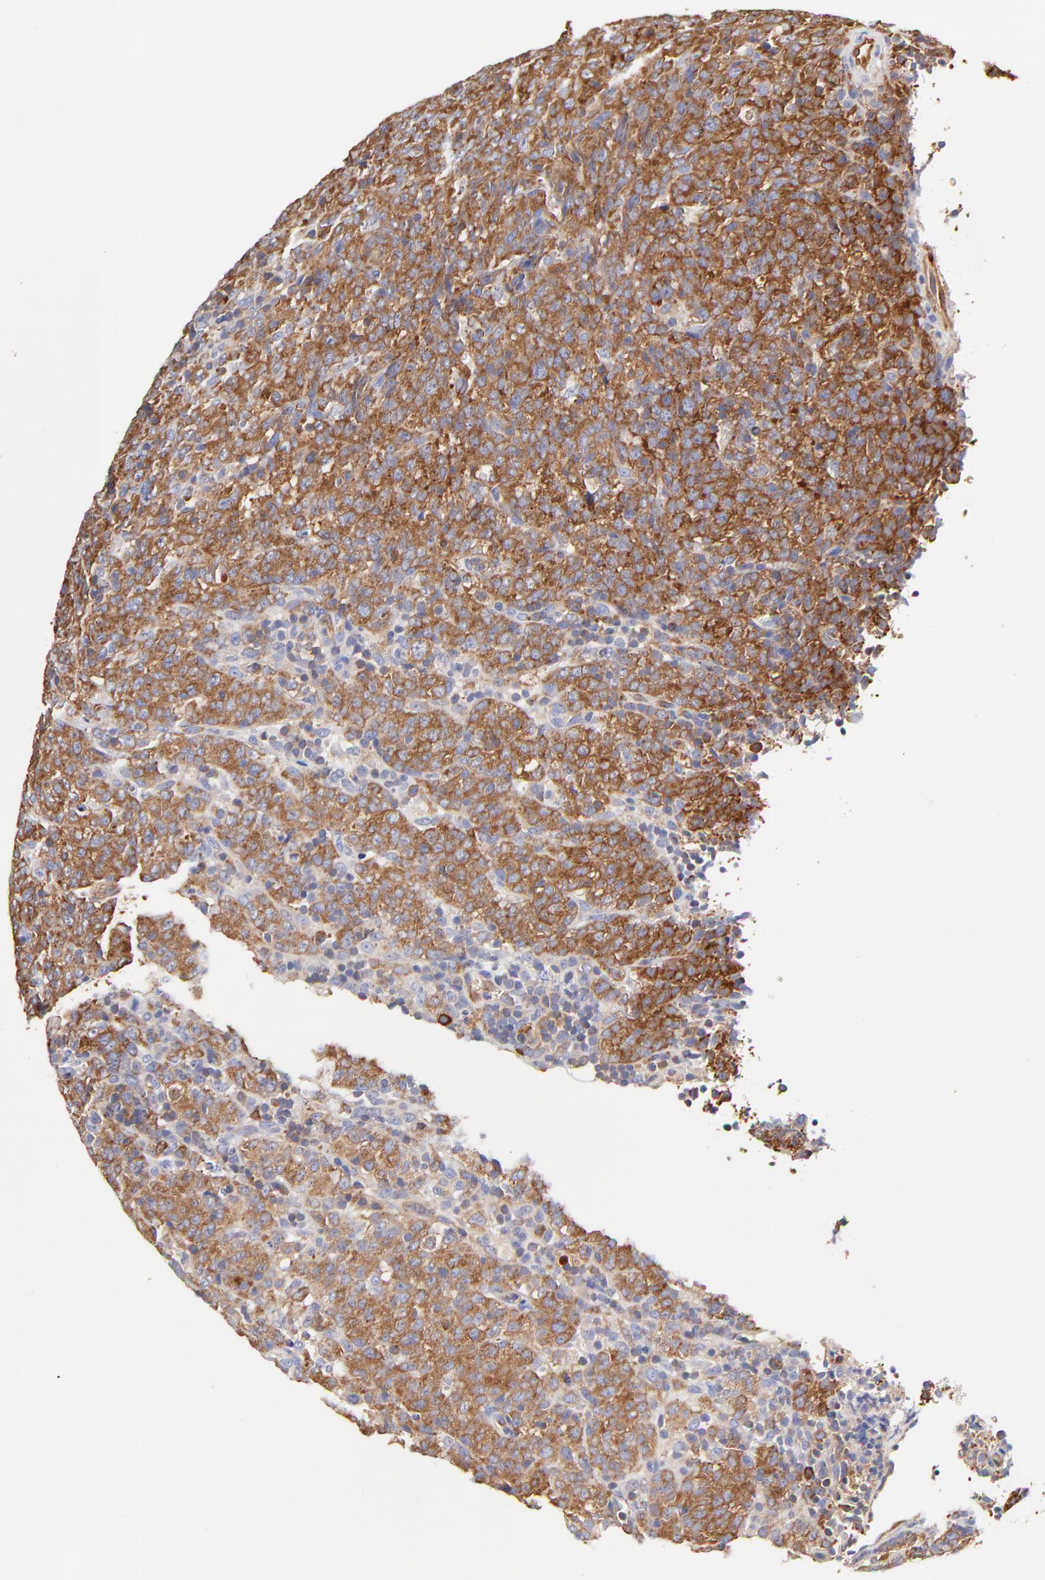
{"staining": {"intensity": "moderate", "quantity": ">75%", "location": "cytoplasmic/membranous"}, "tissue": "lymphoma", "cell_type": "Tumor cells", "image_type": "cancer", "snomed": [{"axis": "morphology", "description": "Malignant lymphoma, non-Hodgkin's type, High grade"}, {"axis": "topography", "description": "Tonsil"}], "caption": "IHC (DAB) staining of human lymphoma reveals moderate cytoplasmic/membranous protein expression in approximately >75% of tumor cells.", "gene": "CD2AP", "patient": {"sex": "female", "age": 36}}